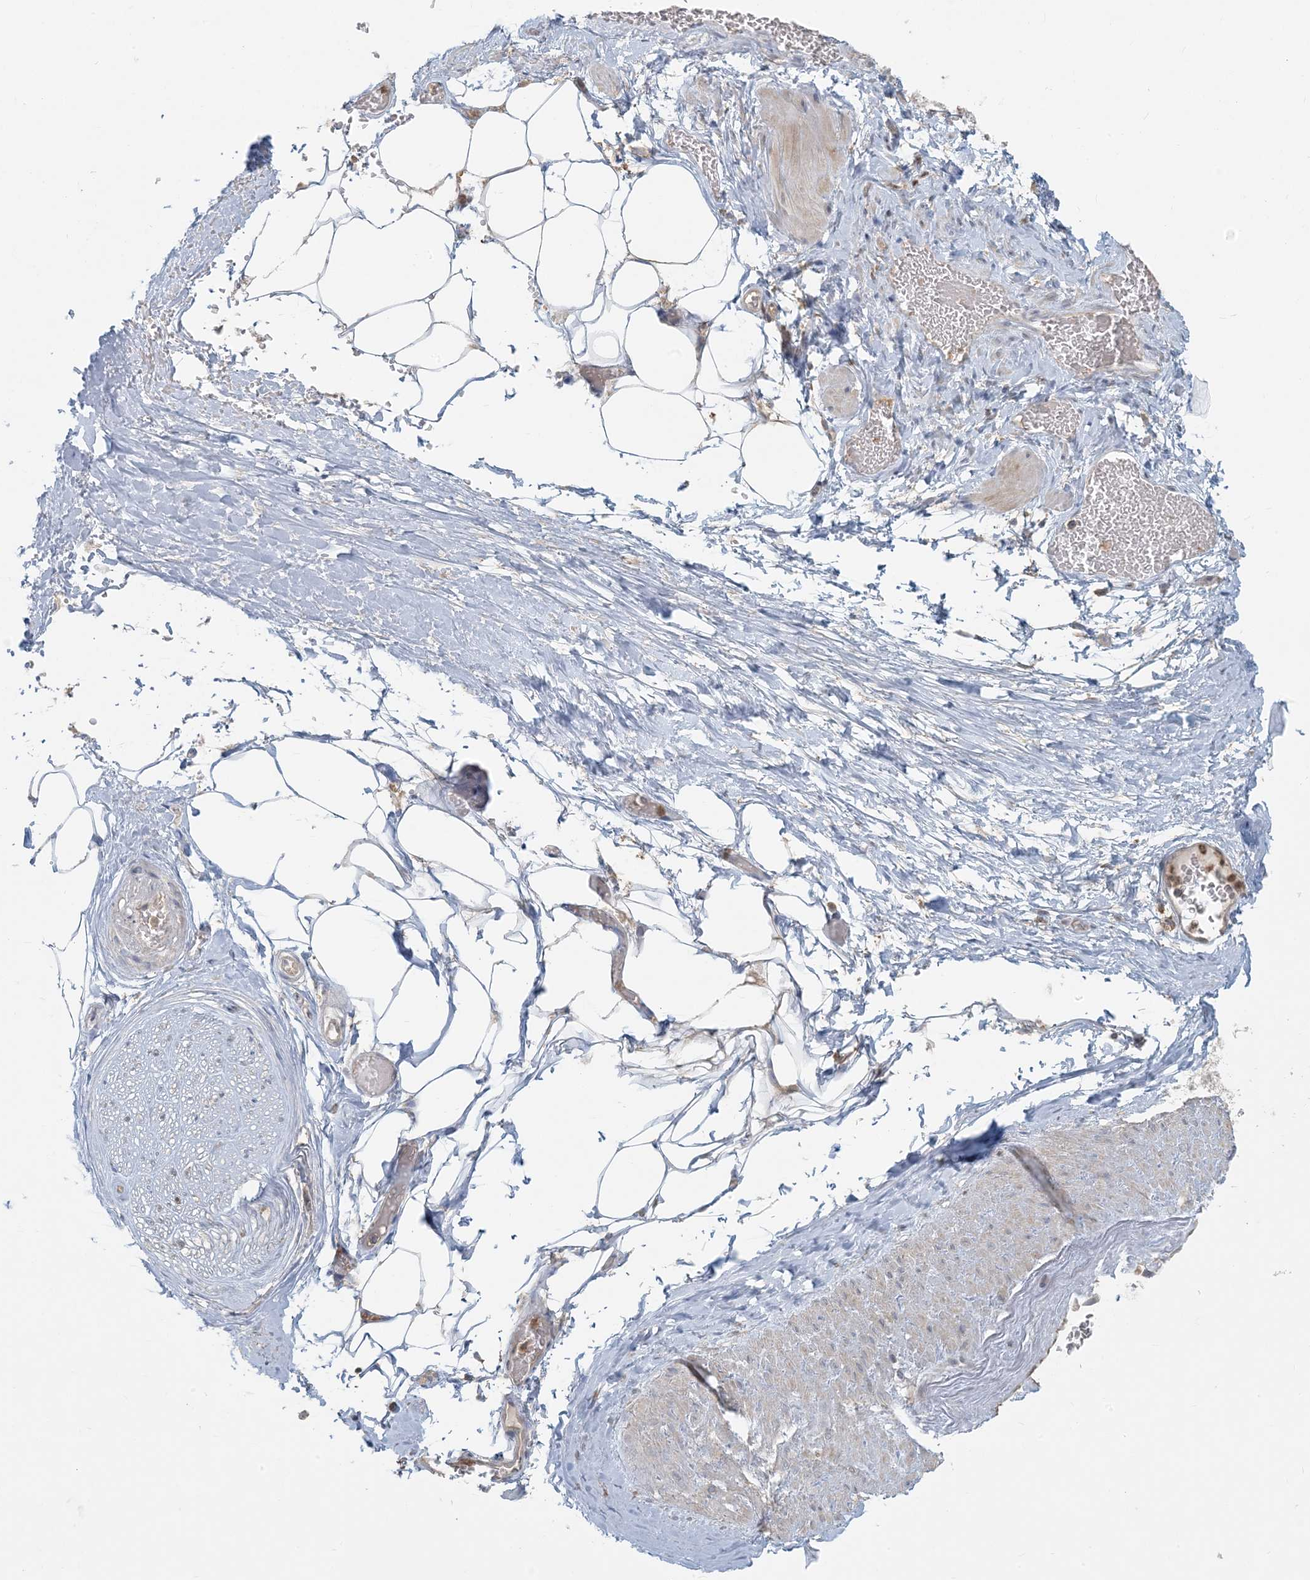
{"staining": {"intensity": "negative", "quantity": "none", "location": "none"}, "tissue": "adipose tissue", "cell_type": "Adipocytes", "image_type": "normal", "snomed": [{"axis": "morphology", "description": "Normal tissue, NOS"}, {"axis": "morphology", "description": "Adenocarcinoma, Low grade"}, {"axis": "topography", "description": "Prostate"}, {"axis": "topography", "description": "Peripheral nerve tissue"}], "caption": "Immunohistochemical staining of benign adipose tissue reveals no significant expression in adipocytes.", "gene": "HACL1", "patient": {"sex": "male", "age": 63}}